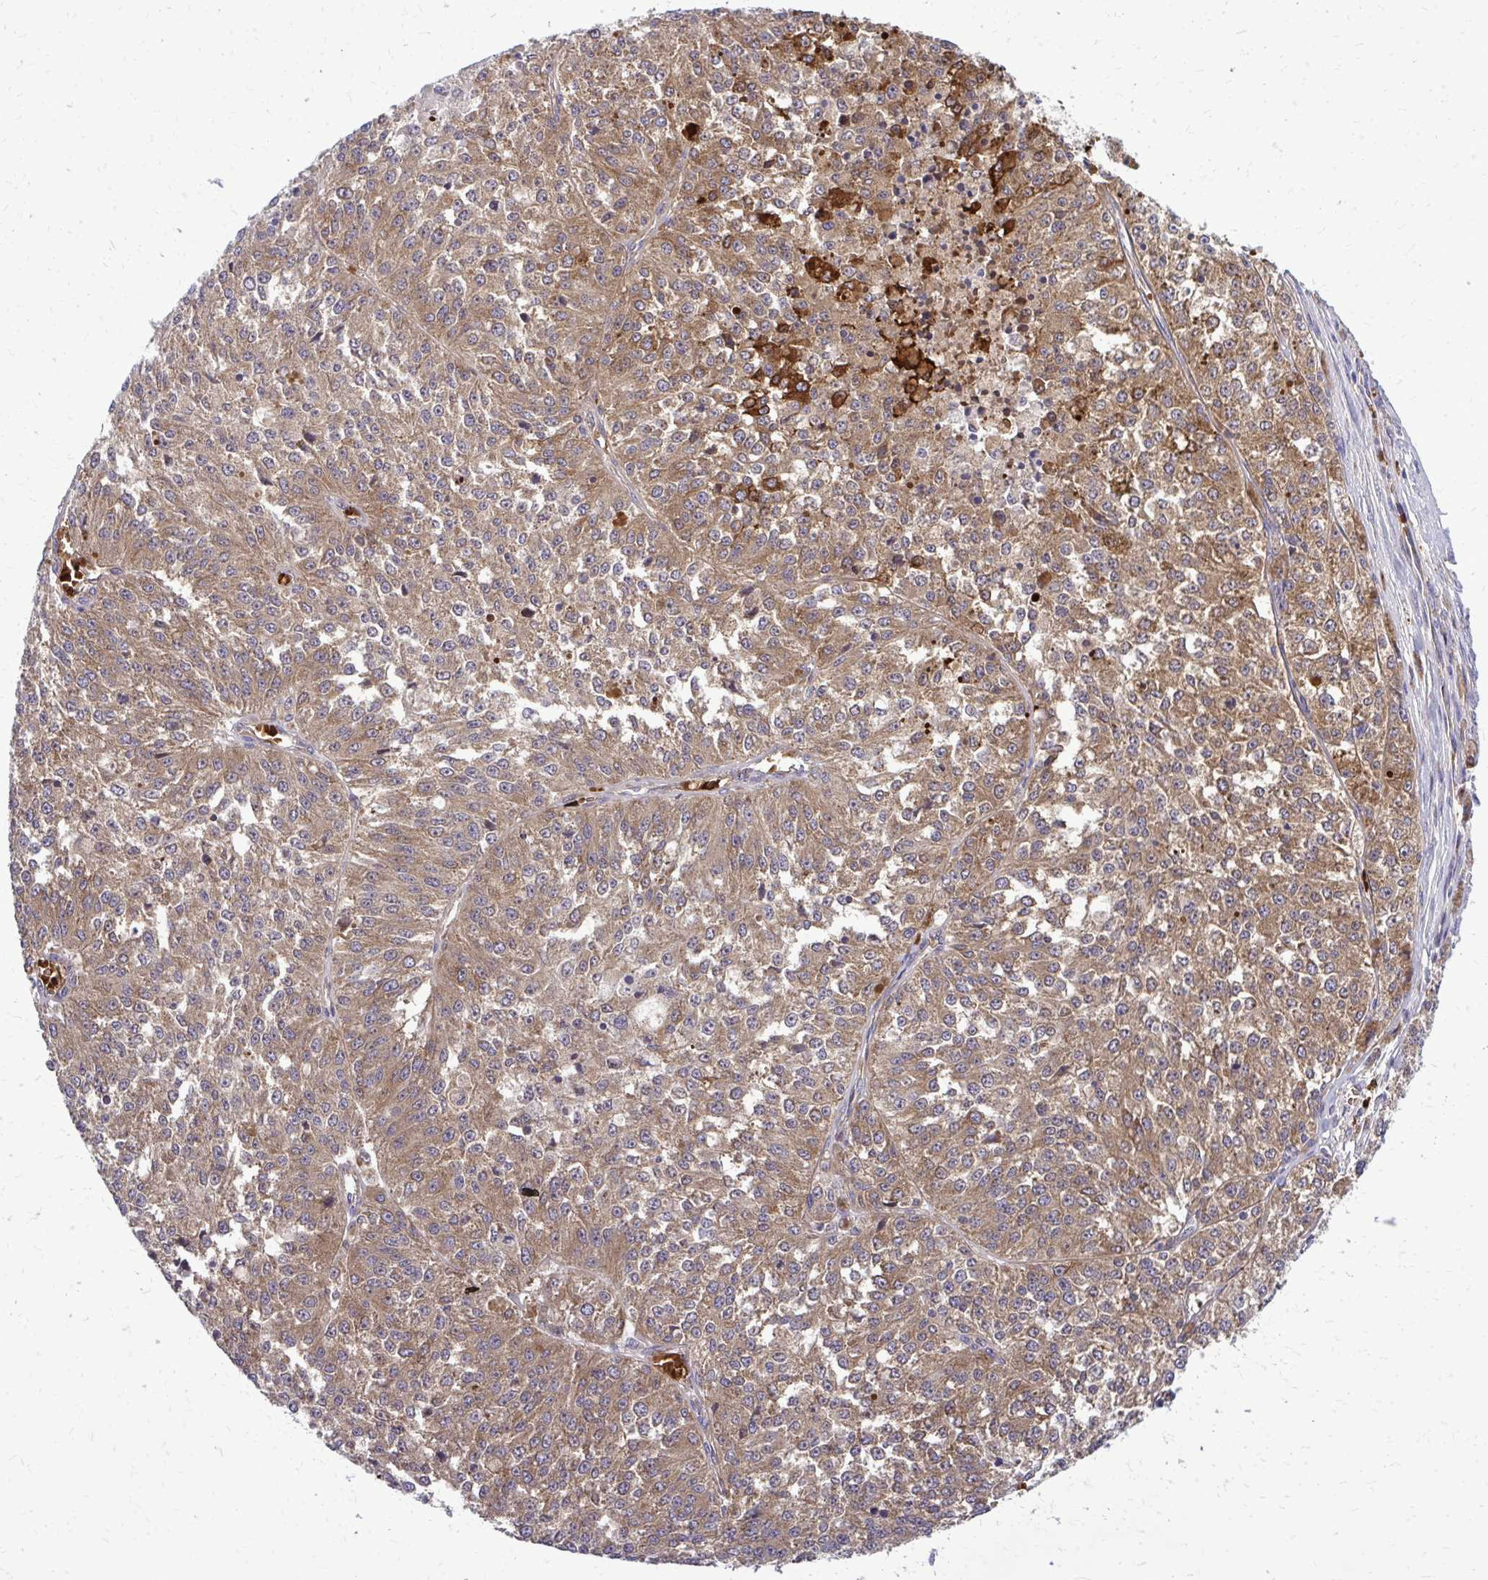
{"staining": {"intensity": "moderate", "quantity": ">75%", "location": "cytoplasmic/membranous"}, "tissue": "melanoma", "cell_type": "Tumor cells", "image_type": "cancer", "snomed": [{"axis": "morphology", "description": "Malignant melanoma, Metastatic site"}, {"axis": "topography", "description": "Lymph node"}], "caption": "Melanoma tissue exhibits moderate cytoplasmic/membranous expression in about >75% of tumor cells", "gene": "PDK4", "patient": {"sex": "female", "age": 64}}